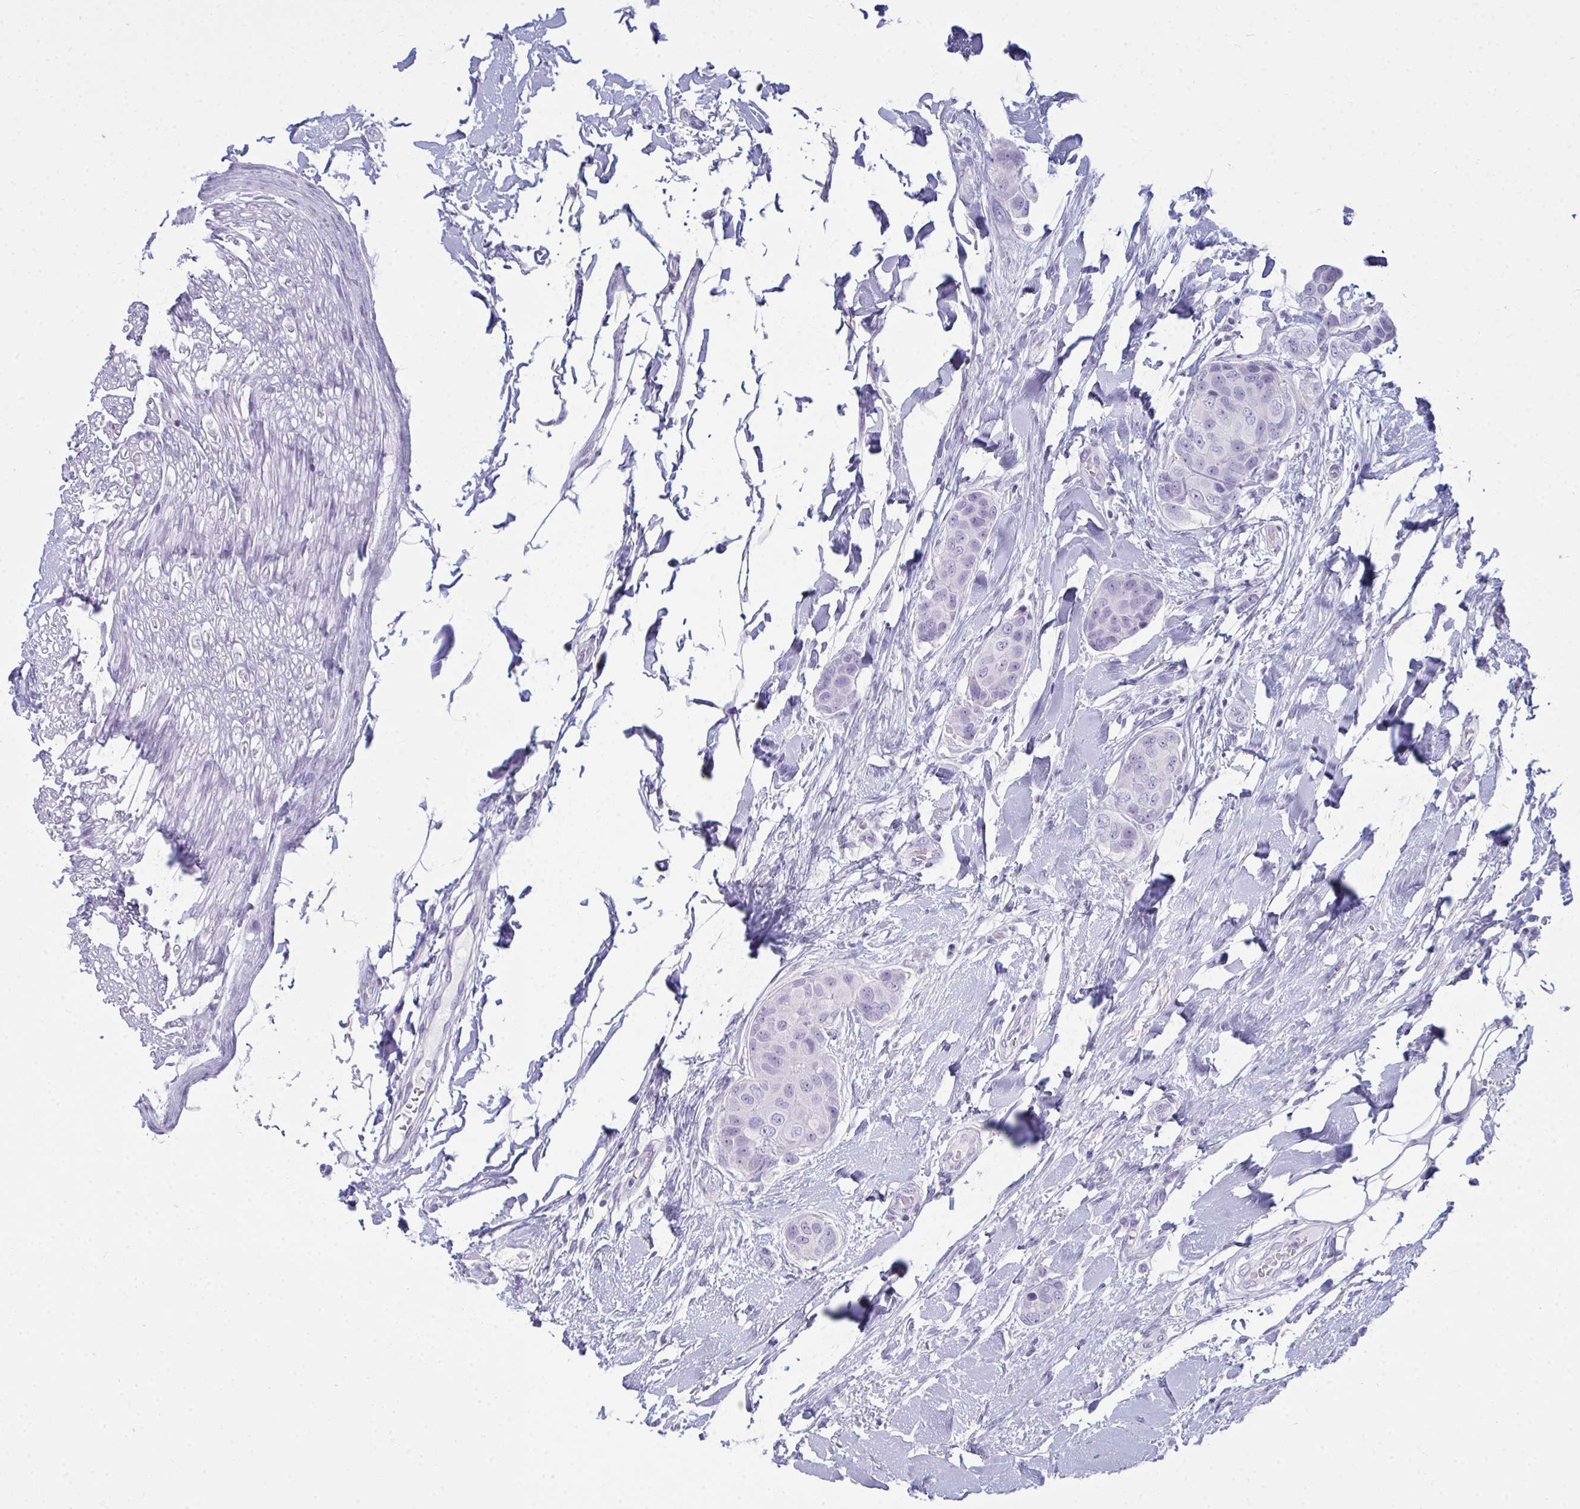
{"staining": {"intensity": "negative", "quantity": "none", "location": "none"}, "tissue": "breast cancer", "cell_type": "Tumor cells", "image_type": "cancer", "snomed": [{"axis": "morphology", "description": "Duct carcinoma"}, {"axis": "topography", "description": "Breast"}, {"axis": "topography", "description": "Lymph node"}], "caption": "A high-resolution histopathology image shows immunohistochemistry staining of breast cancer (infiltrating ductal carcinoma), which exhibits no significant staining in tumor cells.", "gene": "SERPINB10", "patient": {"sex": "female", "age": 80}}